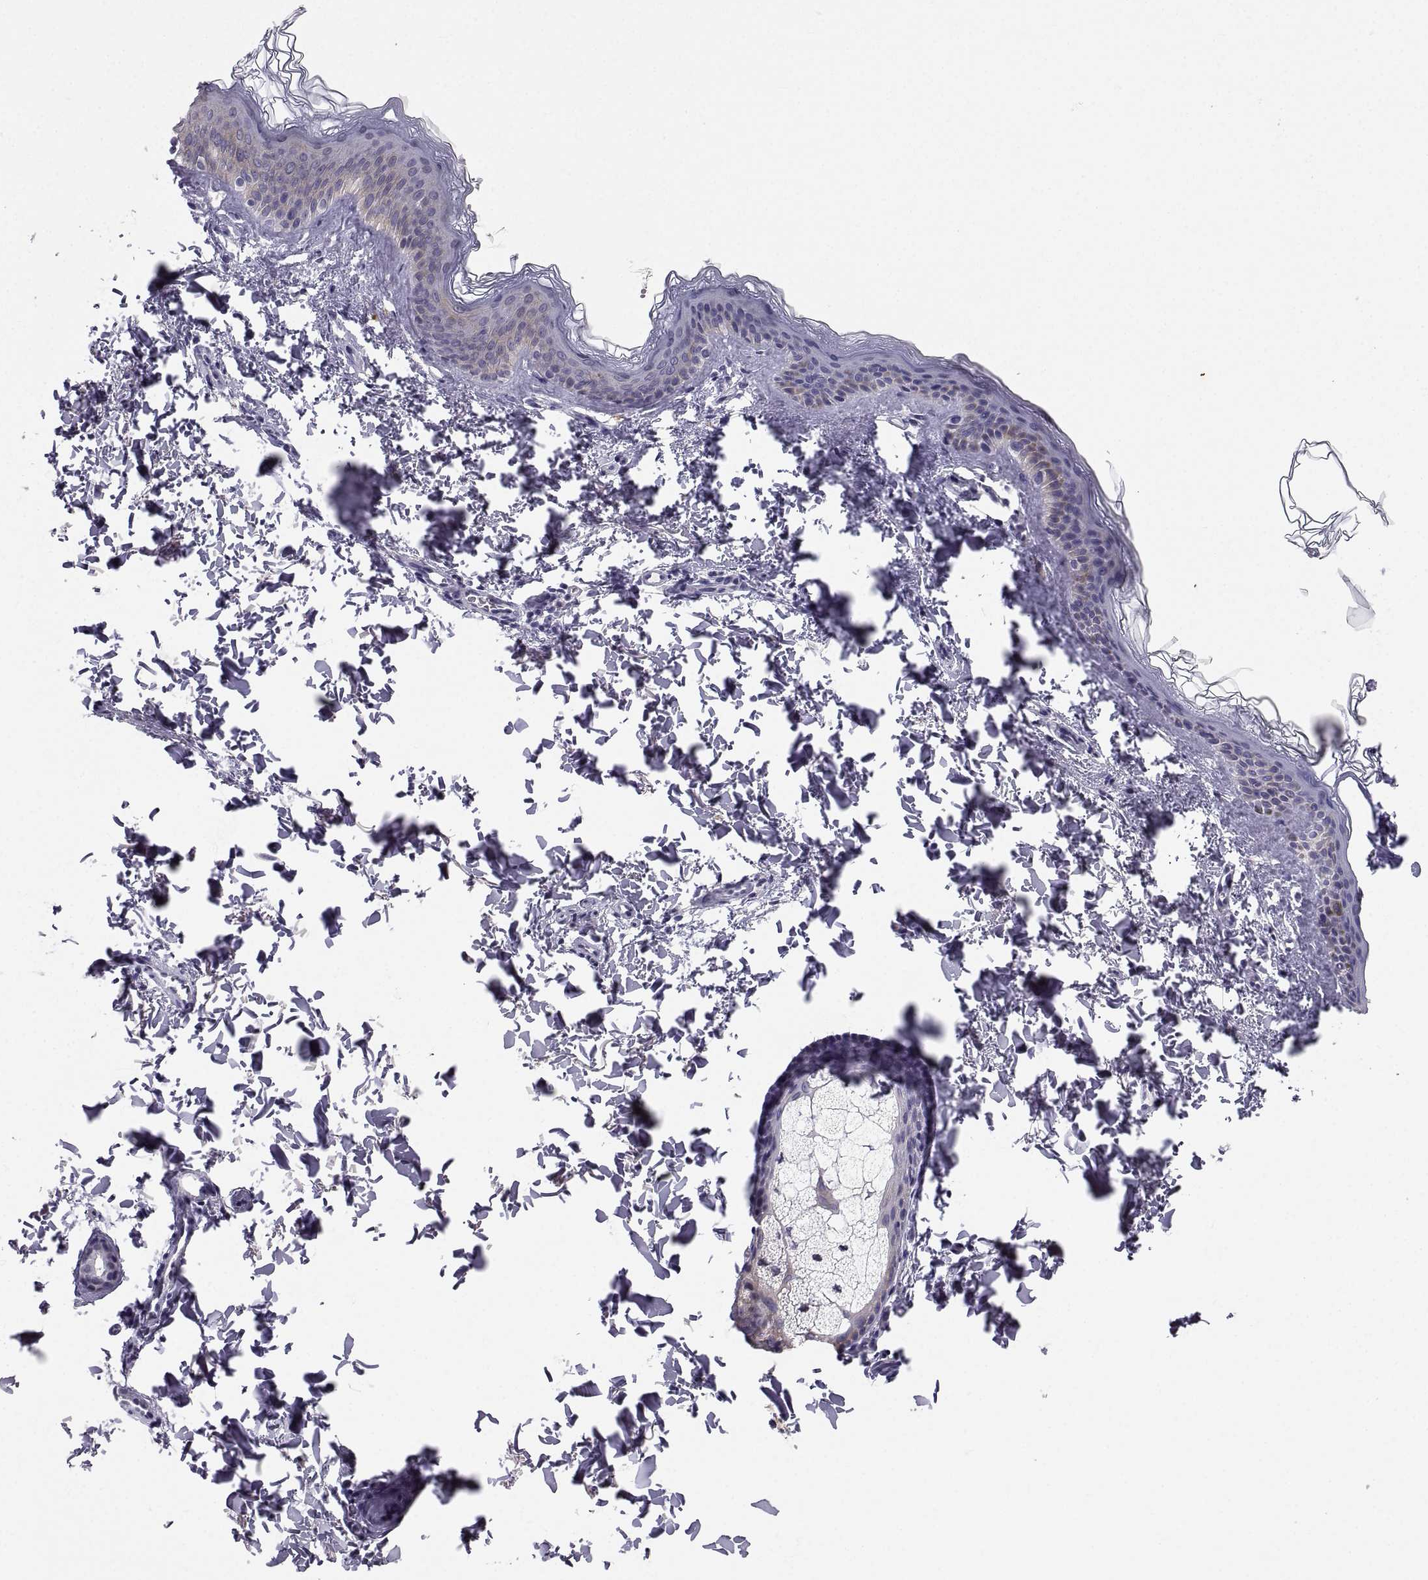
{"staining": {"intensity": "weak", "quantity": "<25%", "location": "cytoplasmic/membranous"}, "tissue": "skin cancer", "cell_type": "Tumor cells", "image_type": "cancer", "snomed": [{"axis": "morphology", "description": "Normal tissue, NOS"}, {"axis": "morphology", "description": "Basal cell carcinoma"}, {"axis": "topography", "description": "Skin"}], "caption": "The IHC photomicrograph has no significant expression in tumor cells of skin basal cell carcinoma tissue.", "gene": "ZNF185", "patient": {"sex": "male", "age": 46}}